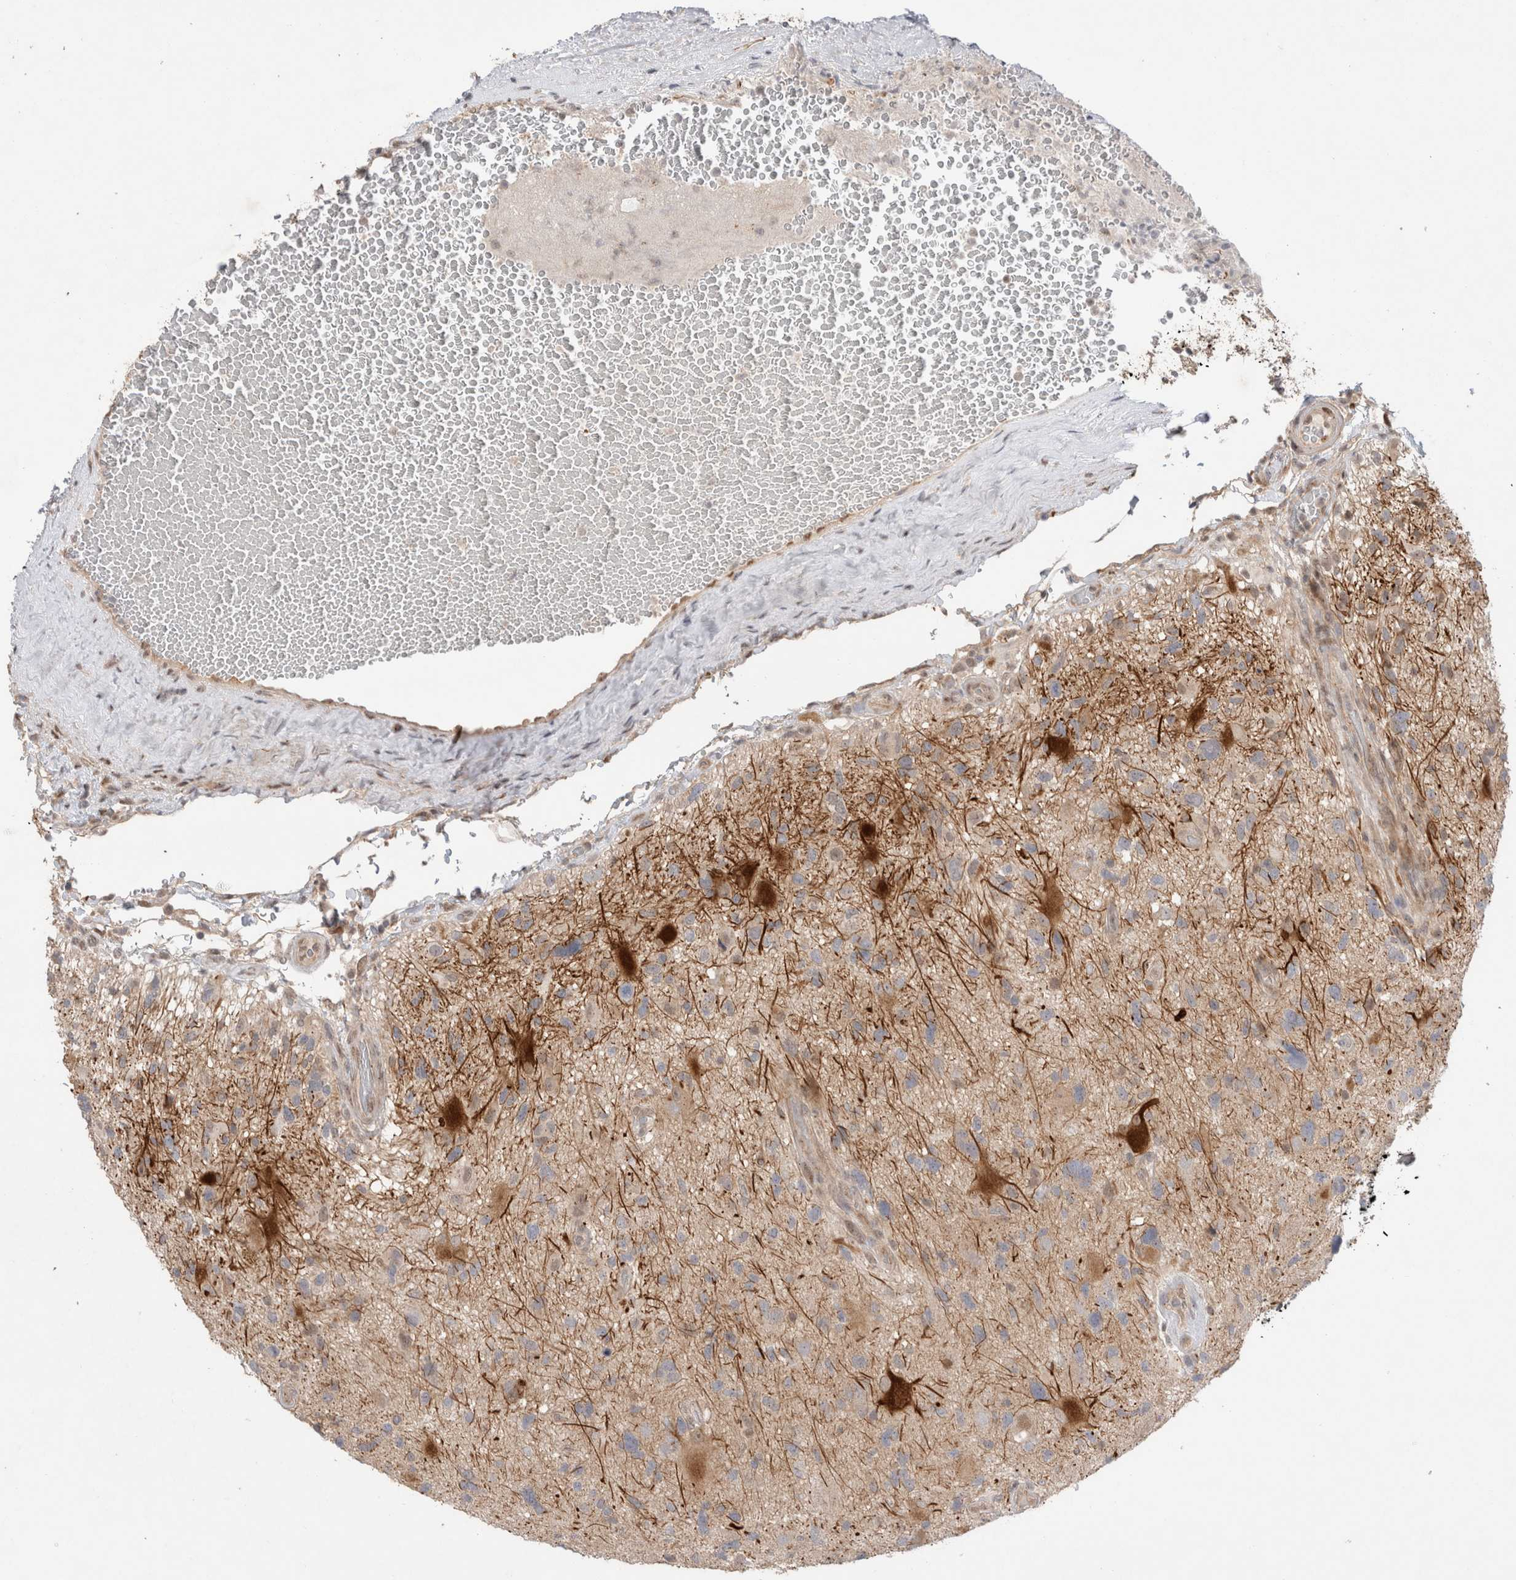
{"staining": {"intensity": "negative", "quantity": "none", "location": "none"}, "tissue": "glioma", "cell_type": "Tumor cells", "image_type": "cancer", "snomed": [{"axis": "morphology", "description": "Glioma, malignant, High grade"}, {"axis": "topography", "description": "Brain"}], "caption": "An immunohistochemistry (IHC) image of glioma is shown. There is no staining in tumor cells of glioma.", "gene": "SLC29A1", "patient": {"sex": "male", "age": 33}}